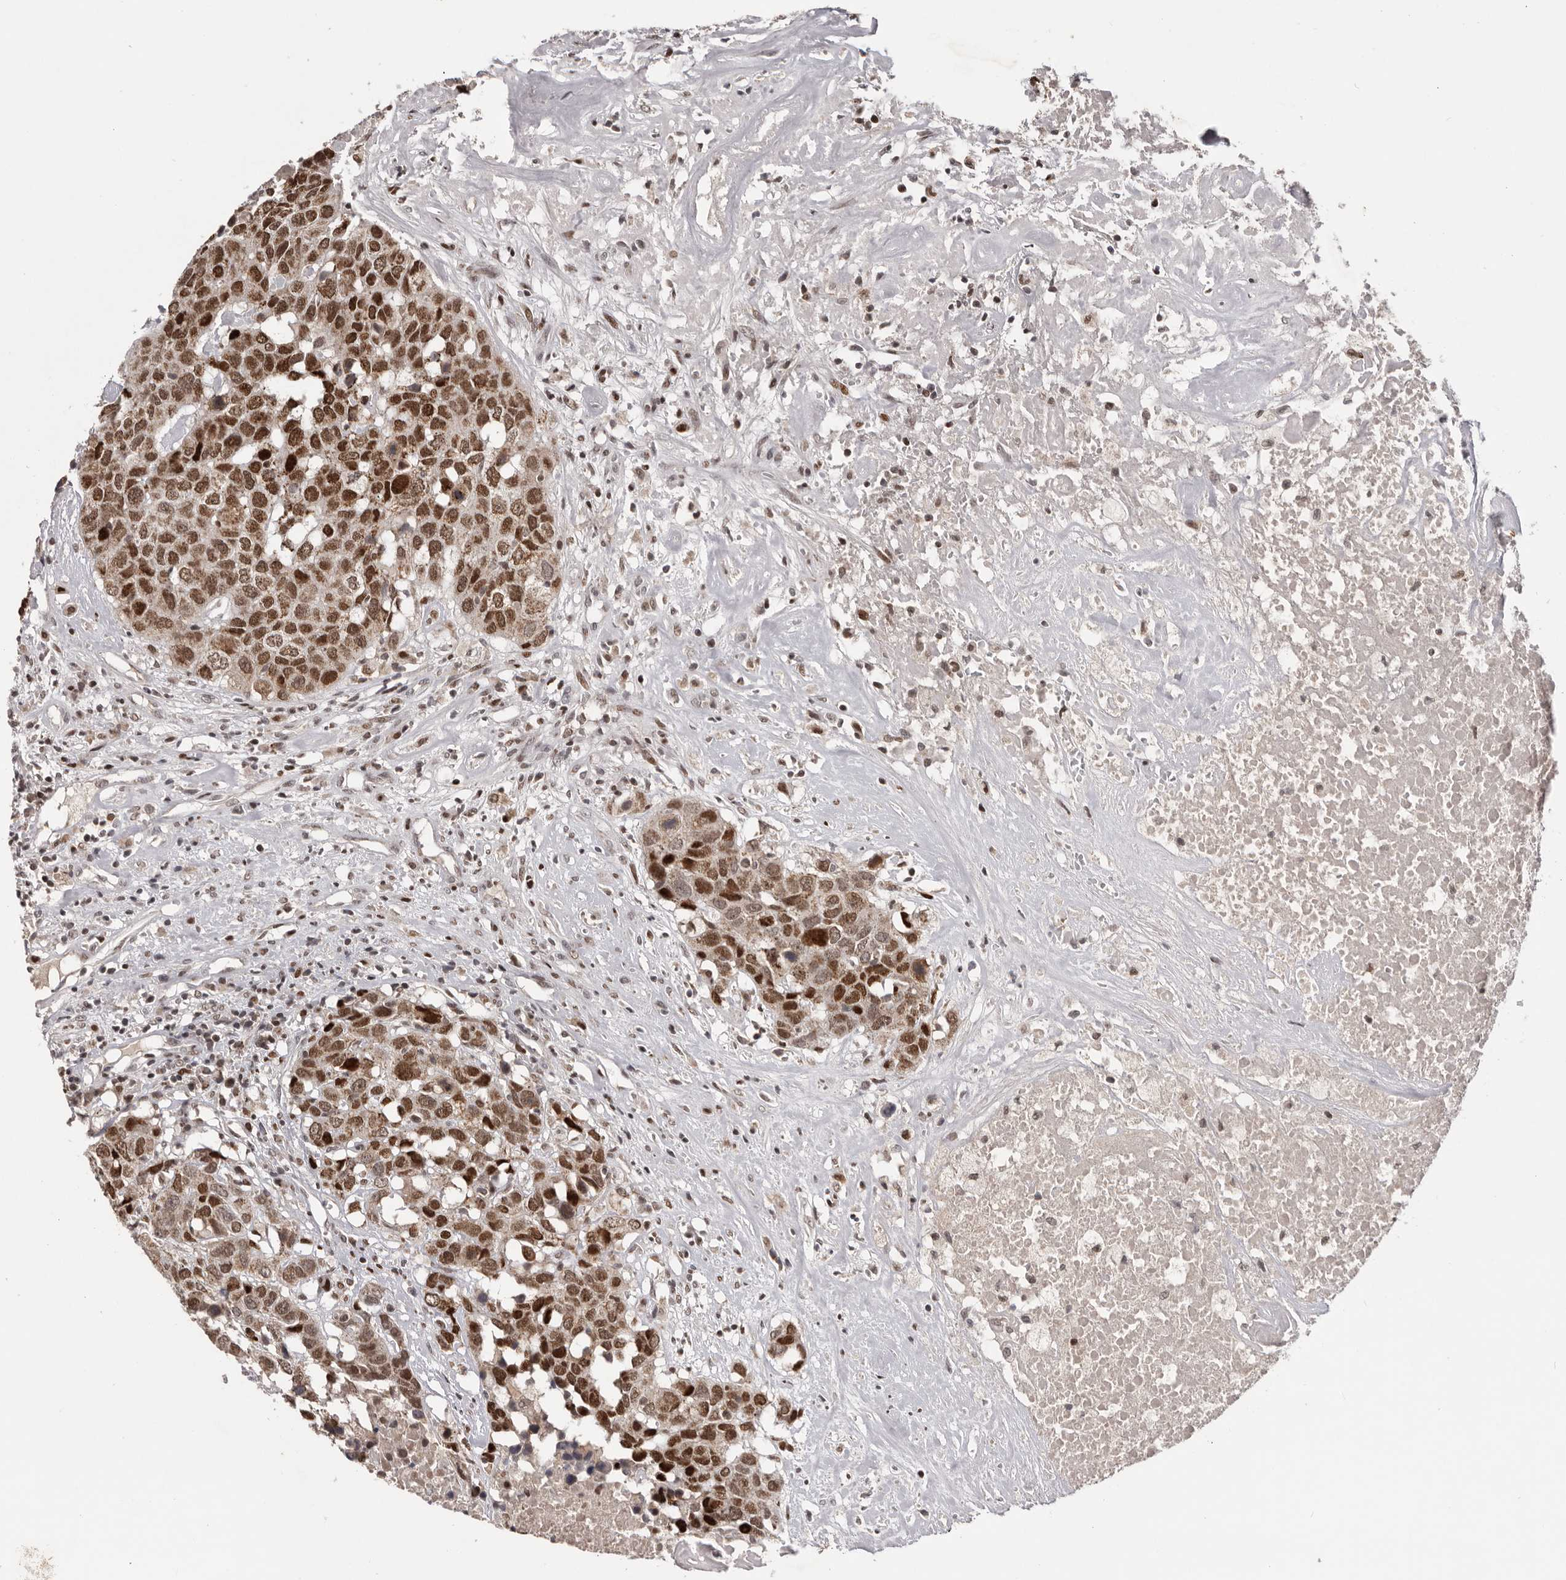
{"staining": {"intensity": "moderate", "quantity": ">75%", "location": "nuclear"}, "tissue": "head and neck cancer", "cell_type": "Tumor cells", "image_type": "cancer", "snomed": [{"axis": "morphology", "description": "Squamous cell carcinoma, NOS"}, {"axis": "topography", "description": "Head-Neck"}], "caption": "Immunohistochemistry (IHC) of head and neck cancer reveals medium levels of moderate nuclear positivity in about >75% of tumor cells.", "gene": "C17orf99", "patient": {"sex": "male", "age": 66}}